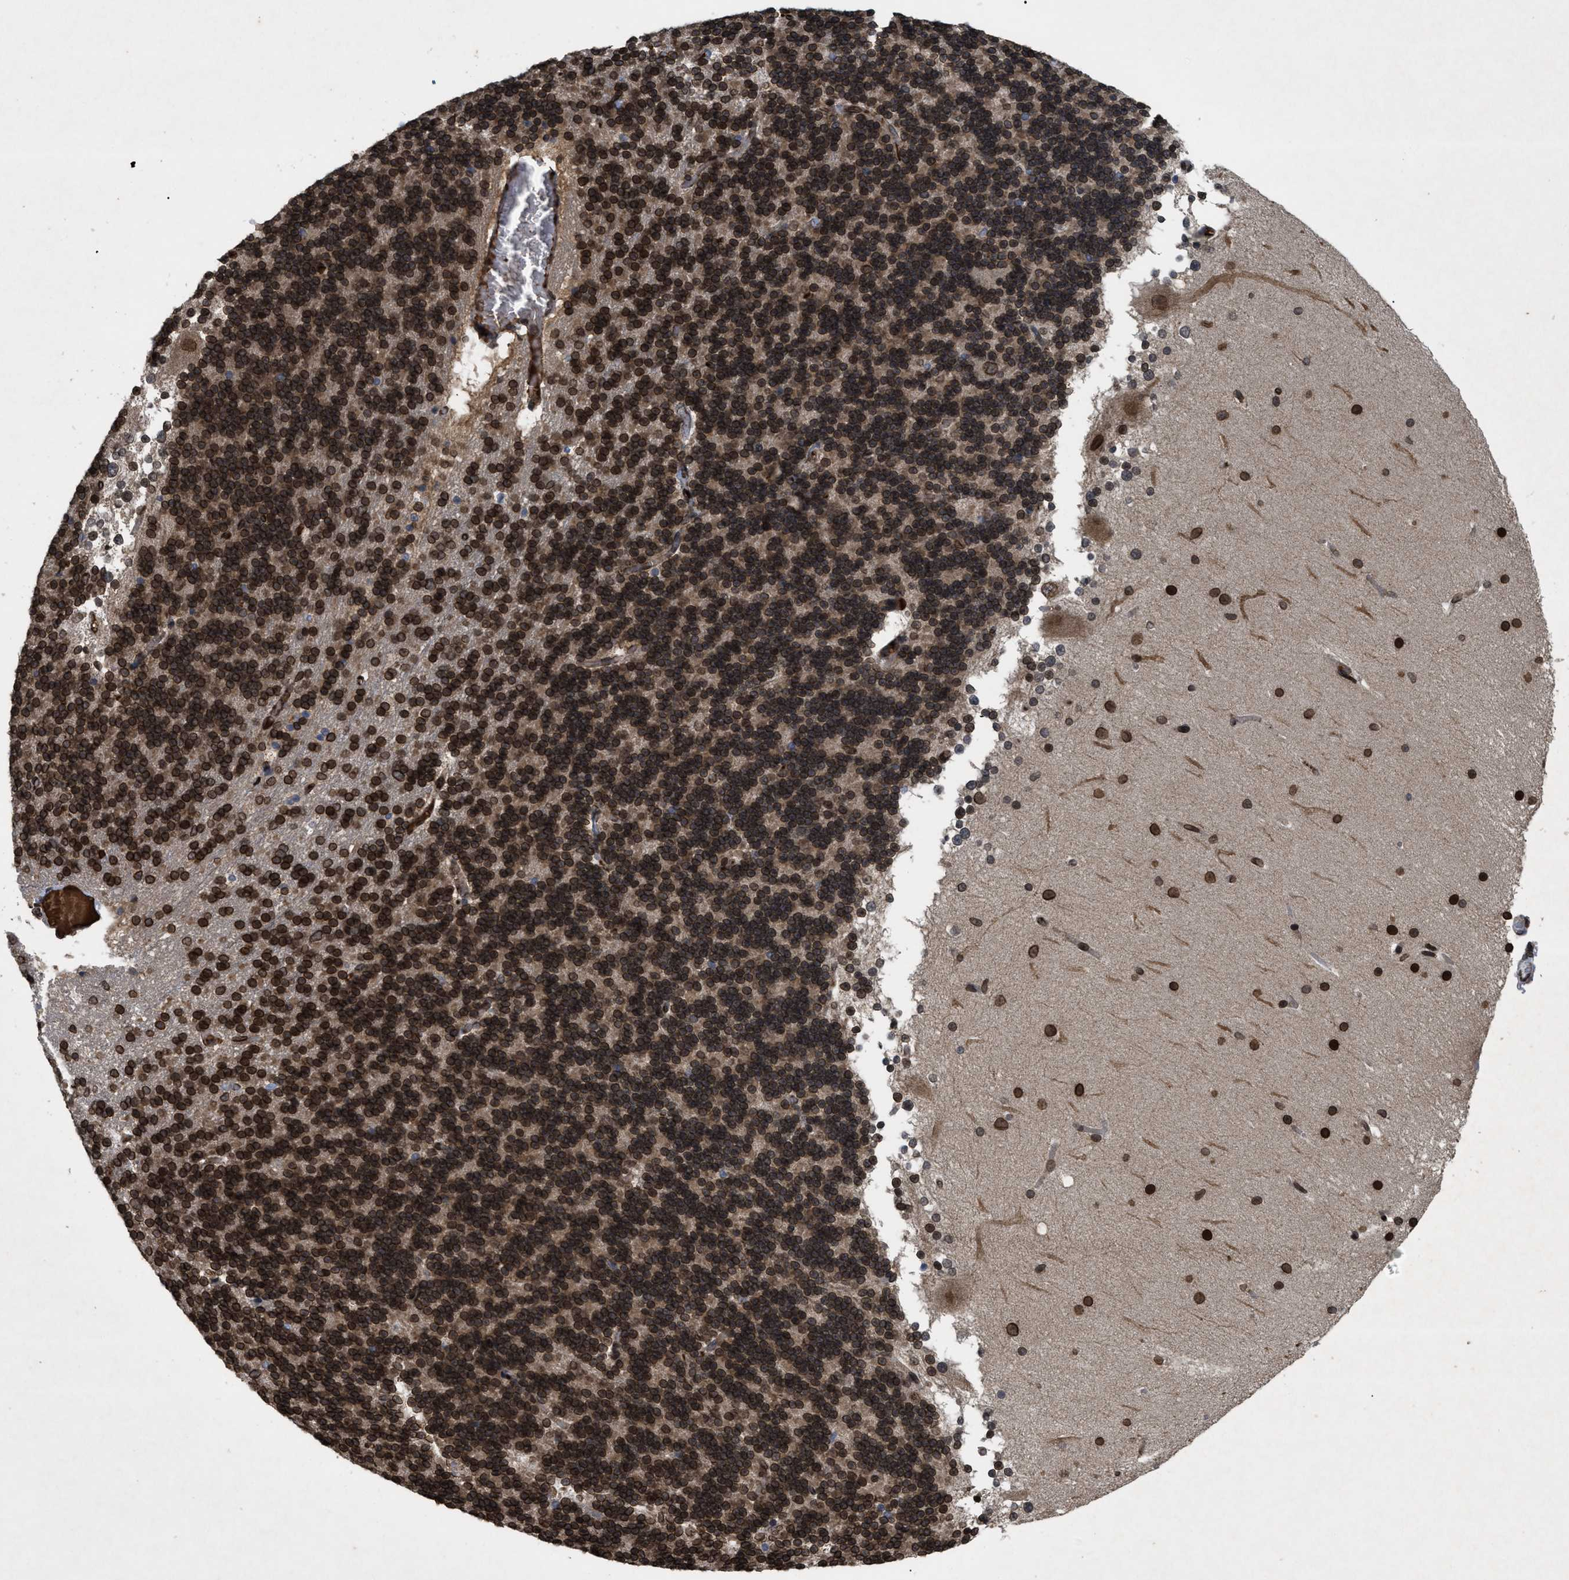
{"staining": {"intensity": "strong", "quantity": ">75%", "location": "cytoplasmic/membranous,nuclear"}, "tissue": "cerebellum", "cell_type": "Cells in granular layer", "image_type": "normal", "snomed": [{"axis": "morphology", "description": "Normal tissue, NOS"}, {"axis": "topography", "description": "Cerebellum"}], "caption": "A histopathology image of human cerebellum stained for a protein demonstrates strong cytoplasmic/membranous,nuclear brown staining in cells in granular layer. Immunohistochemistry stains the protein of interest in brown and the nuclei are stained blue.", "gene": "CRY1", "patient": {"sex": "female", "age": 19}}